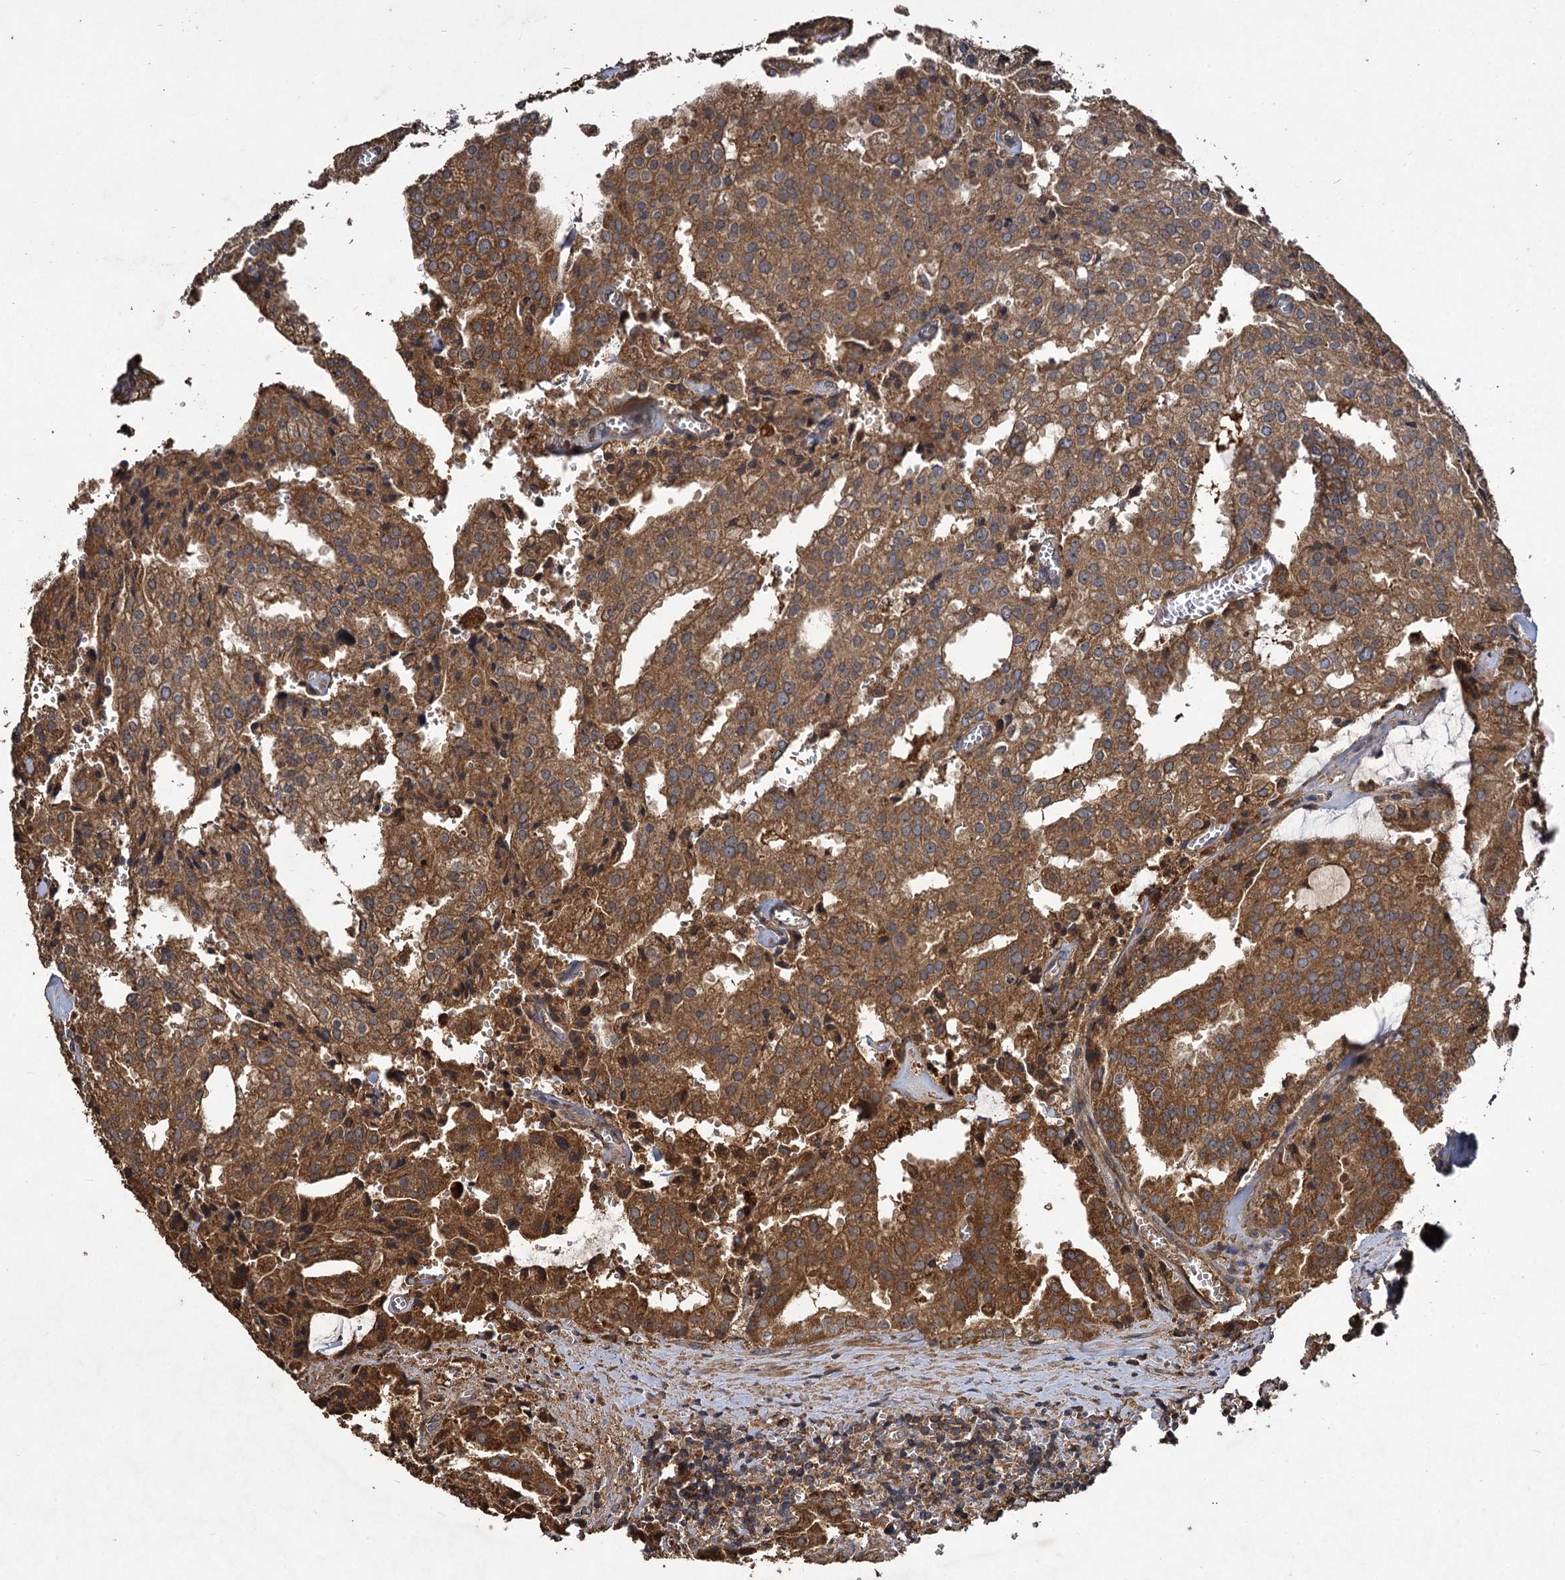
{"staining": {"intensity": "moderate", "quantity": ">75%", "location": "cytoplasmic/membranous"}, "tissue": "prostate cancer", "cell_type": "Tumor cells", "image_type": "cancer", "snomed": [{"axis": "morphology", "description": "Adenocarcinoma, High grade"}, {"axis": "topography", "description": "Prostate"}], "caption": "Adenocarcinoma (high-grade) (prostate) stained for a protein (brown) displays moderate cytoplasmic/membranous positive staining in approximately >75% of tumor cells.", "gene": "GCLC", "patient": {"sex": "male", "age": 68}}